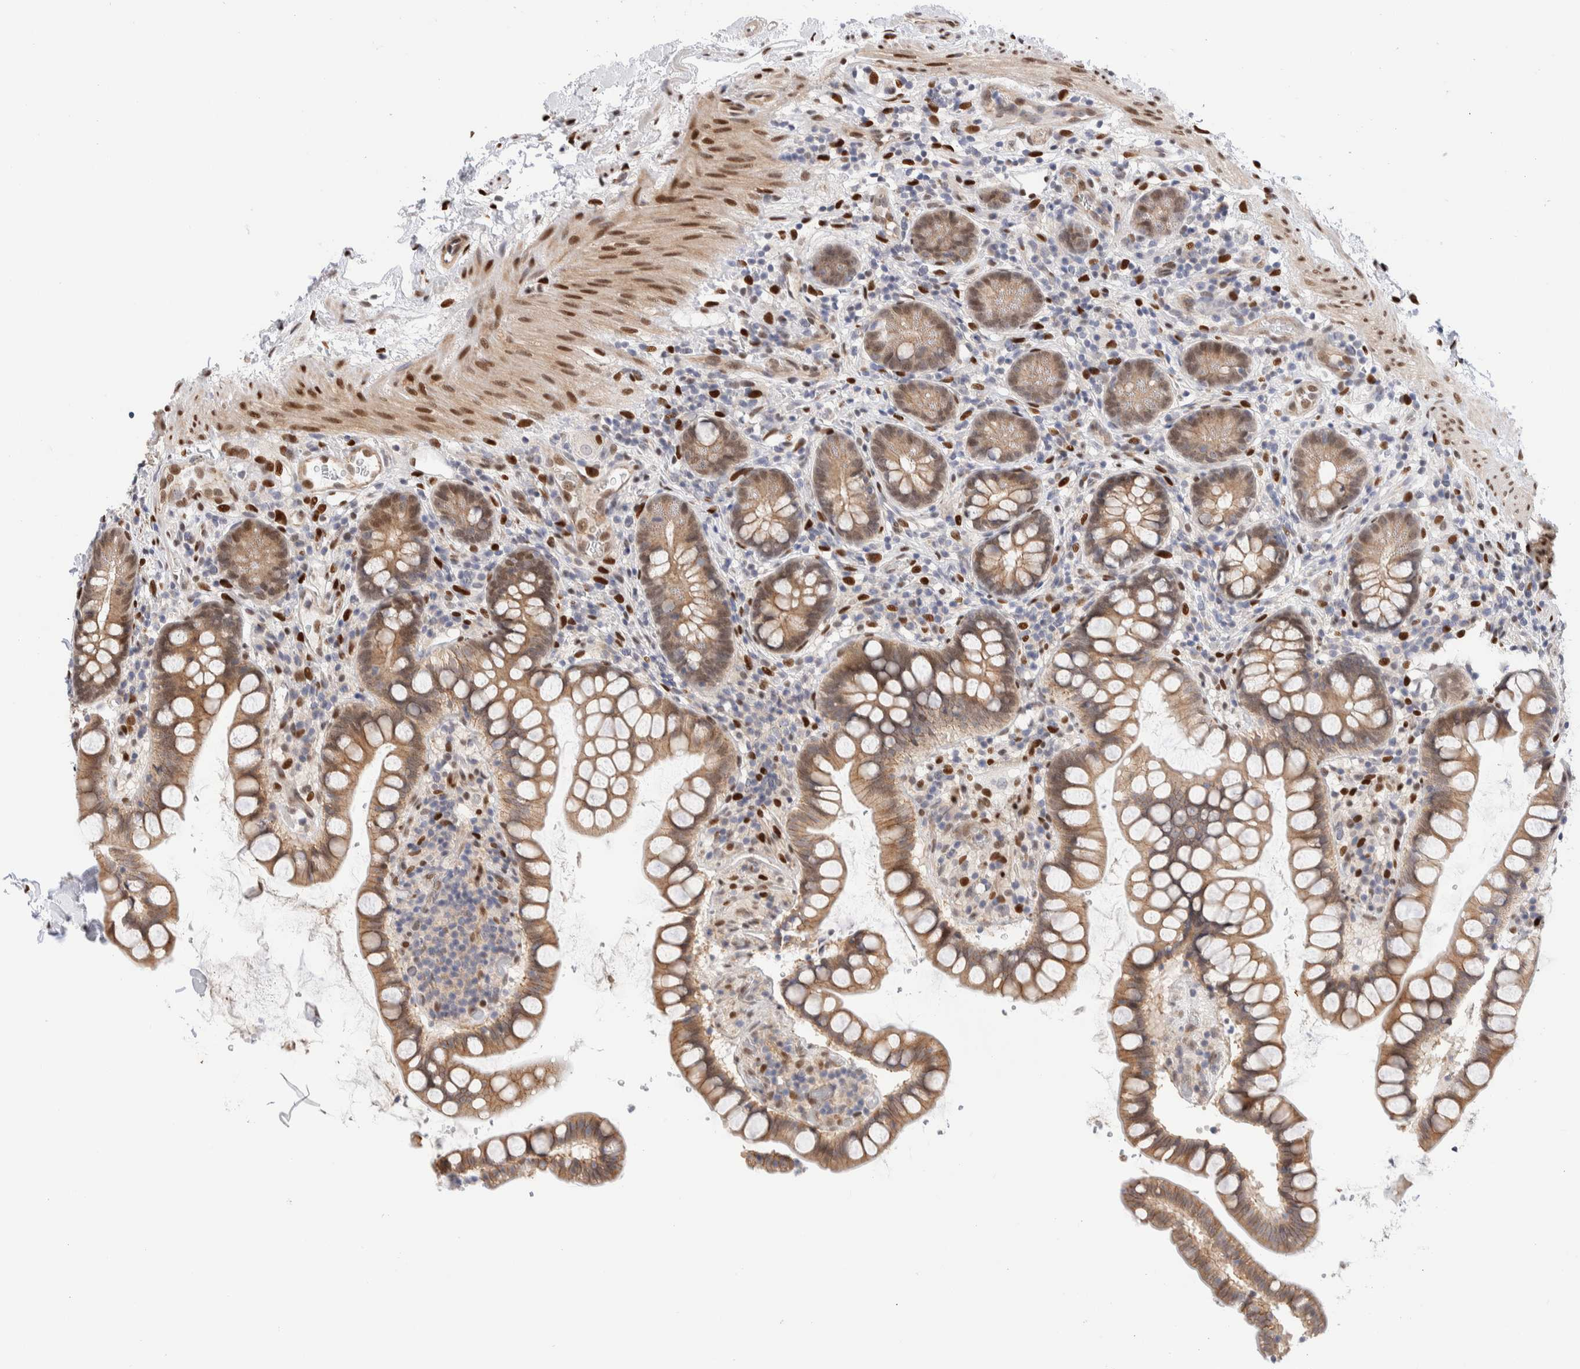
{"staining": {"intensity": "weak", "quantity": ">75%", "location": "cytoplasmic/membranous"}, "tissue": "small intestine", "cell_type": "Glandular cells", "image_type": "normal", "snomed": [{"axis": "morphology", "description": "Normal tissue, NOS"}, {"axis": "topography", "description": "Smooth muscle"}, {"axis": "topography", "description": "Small intestine"}], "caption": "Immunohistochemistry (IHC) micrograph of benign small intestine: human small intestine stained using IHC demonstrates low levels of weak protein expression localized specifically in the cytoplasmic/membranous of glandular cells, appearing as a cytoplasmic/membranous brown color.", "gene": "NSMAF", "patient": {"sex": "female", "age": 84}}